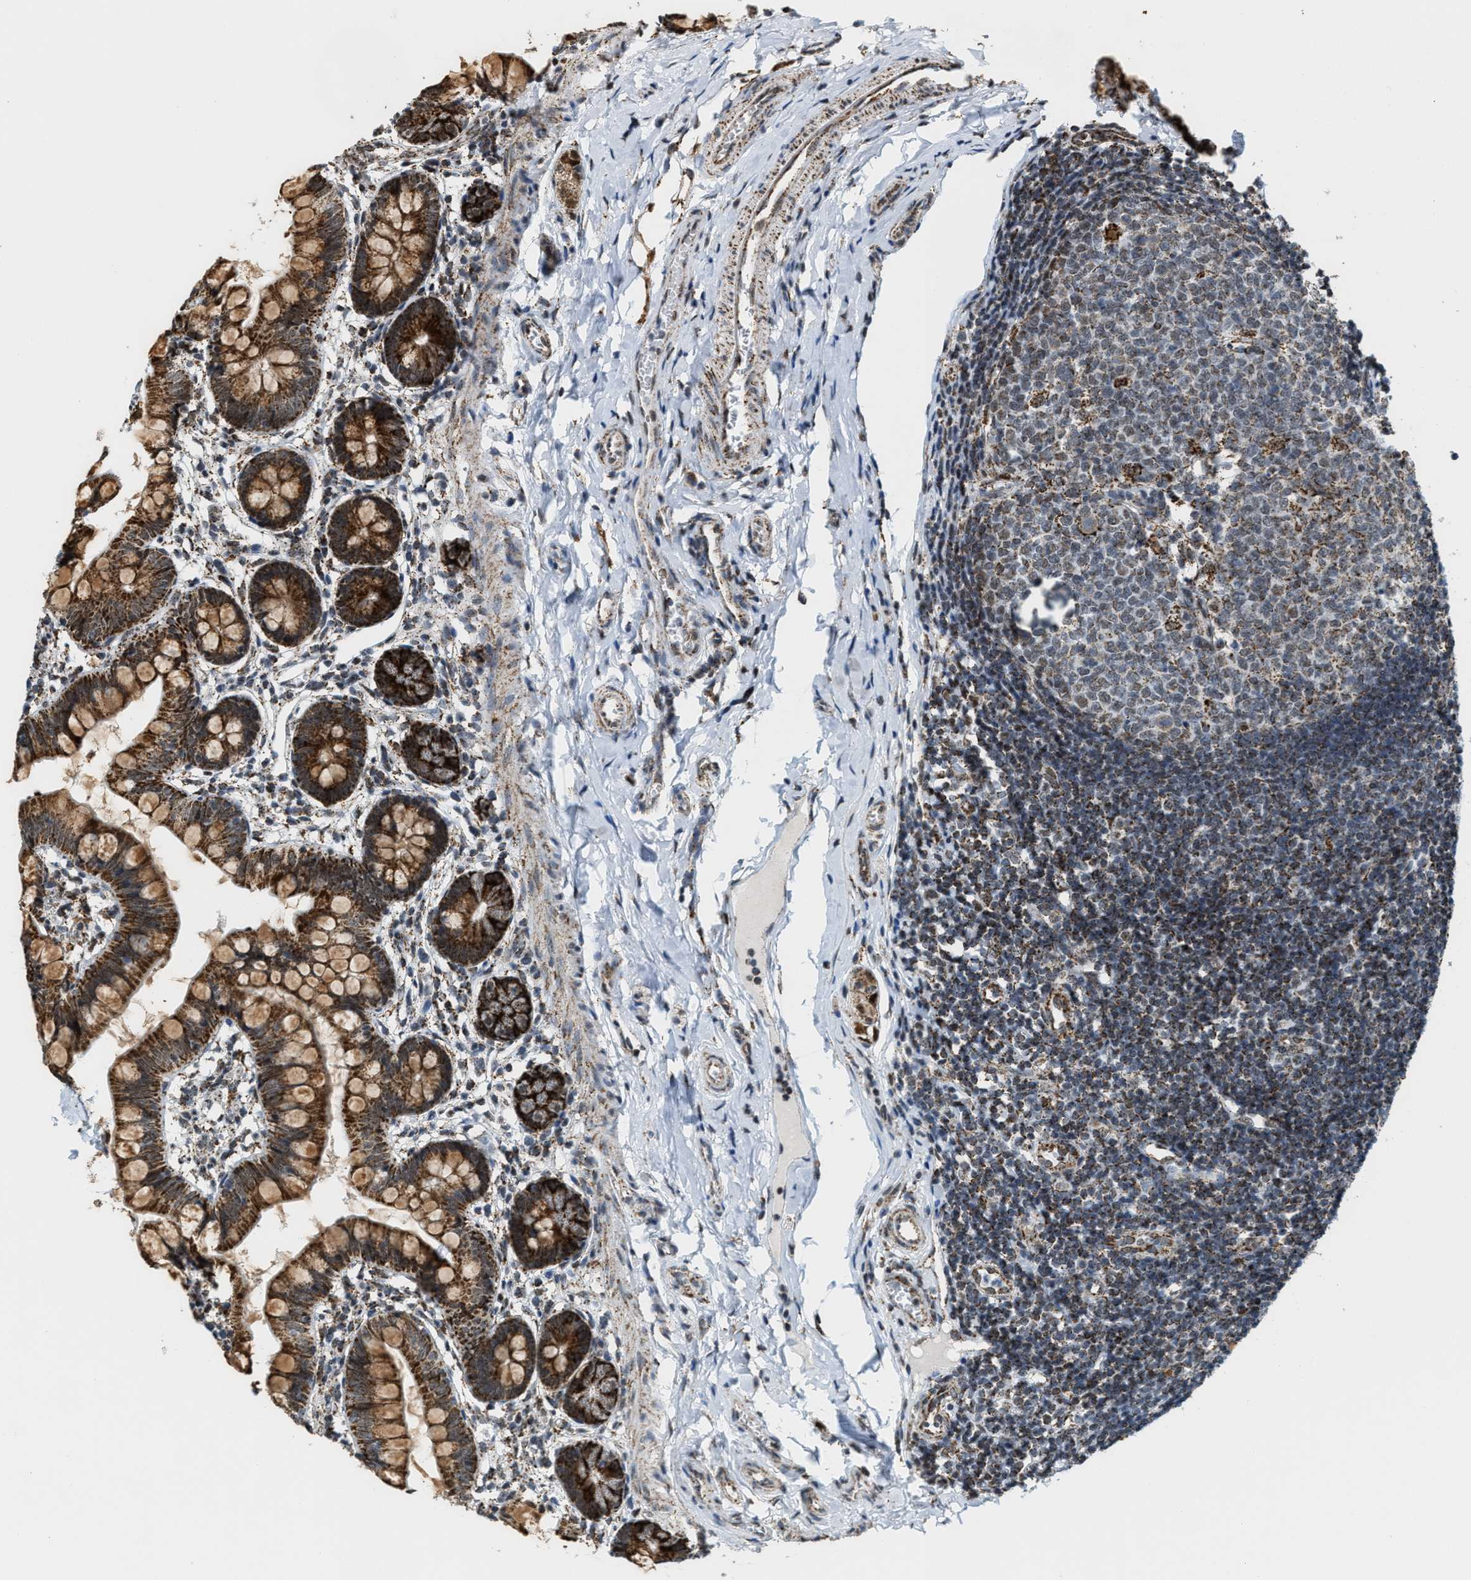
{"staining": {"intensity": "strong", "quantity": ">75%", "location": "cytoplasmic/membranous"}, "tissue": "small intestine", "cell_type": "Glandular cells", "image_type": "normal", "snomed": [{"axis": "morphology", "description": "Normal tissue, NOS"}, {"axis": "topography", "description": "Small intestine"}], "caption": "Protein expression analysis of unremarkable small intestine reveals strong cytoplasmic/membranous positivity in about >75% of glandular cells.", "gene": "HIBADH", "patient": {"sex": "male", "age": 7}}